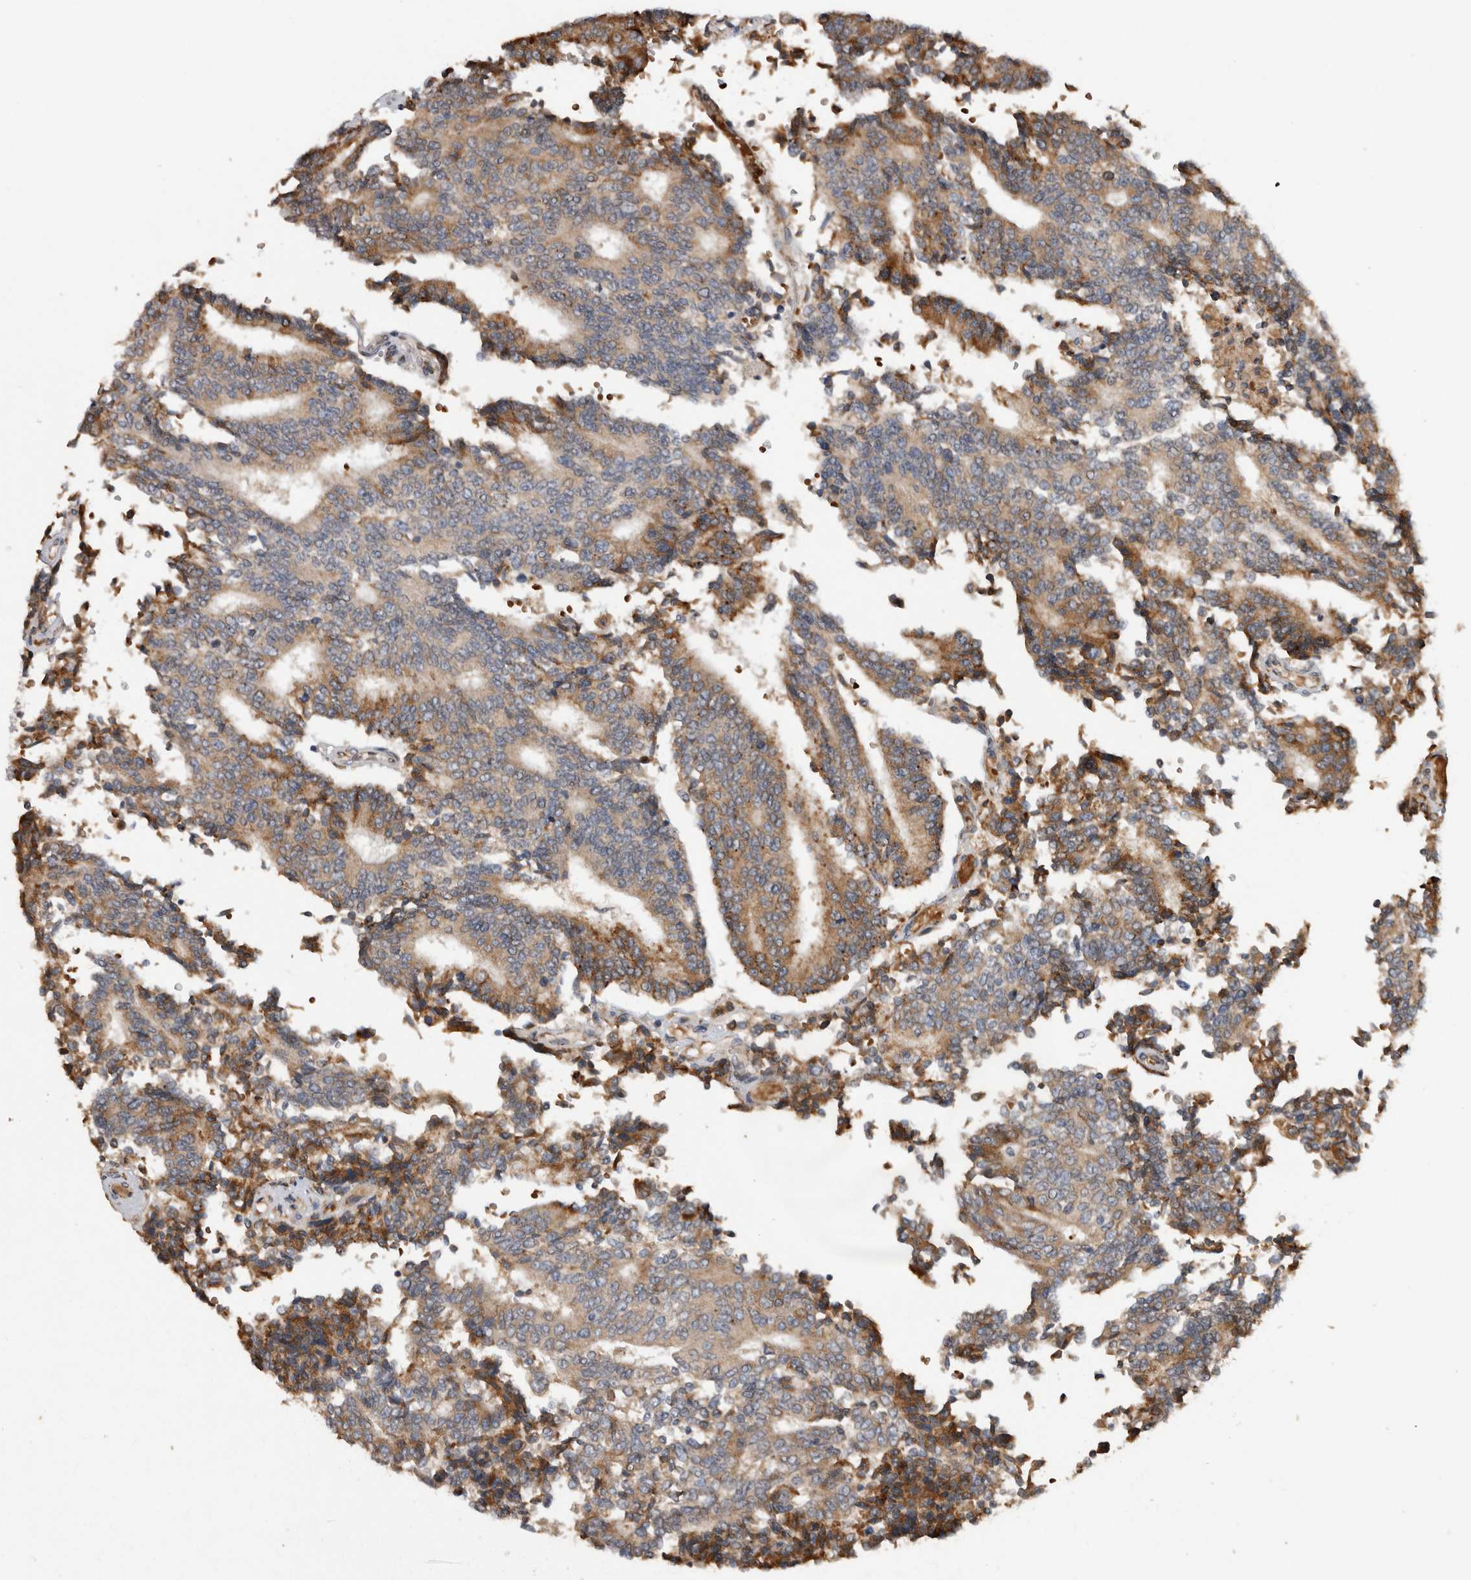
{"staining": {"intensity": "moderate", "quantity": ">75%", "location": "cytoplasmic/membranous"}, "tissue": "prostate cancer", "cell_type": "Tumor cells", "image_type": "cancer", "snomed": [{"axis": "morphology", "description": "Normal tissue, NOS"}, {"axis": "morphology", "description": "Adenocarcinoma, High grade"}, {"axis": "topography", "description": "Prostate"}, {"axis": "topography", "description": "Seminal veicle"}], "caption": "Prostate cancer (high-grade adenocarcinoma) was stained to show a protein in brown. There is medium levels of moderate cytoplasmic/membranous positivity in about >75% of tumor cells.", "gene": "ADGRL3", "patient": {"sex": "male", "age": 55}}